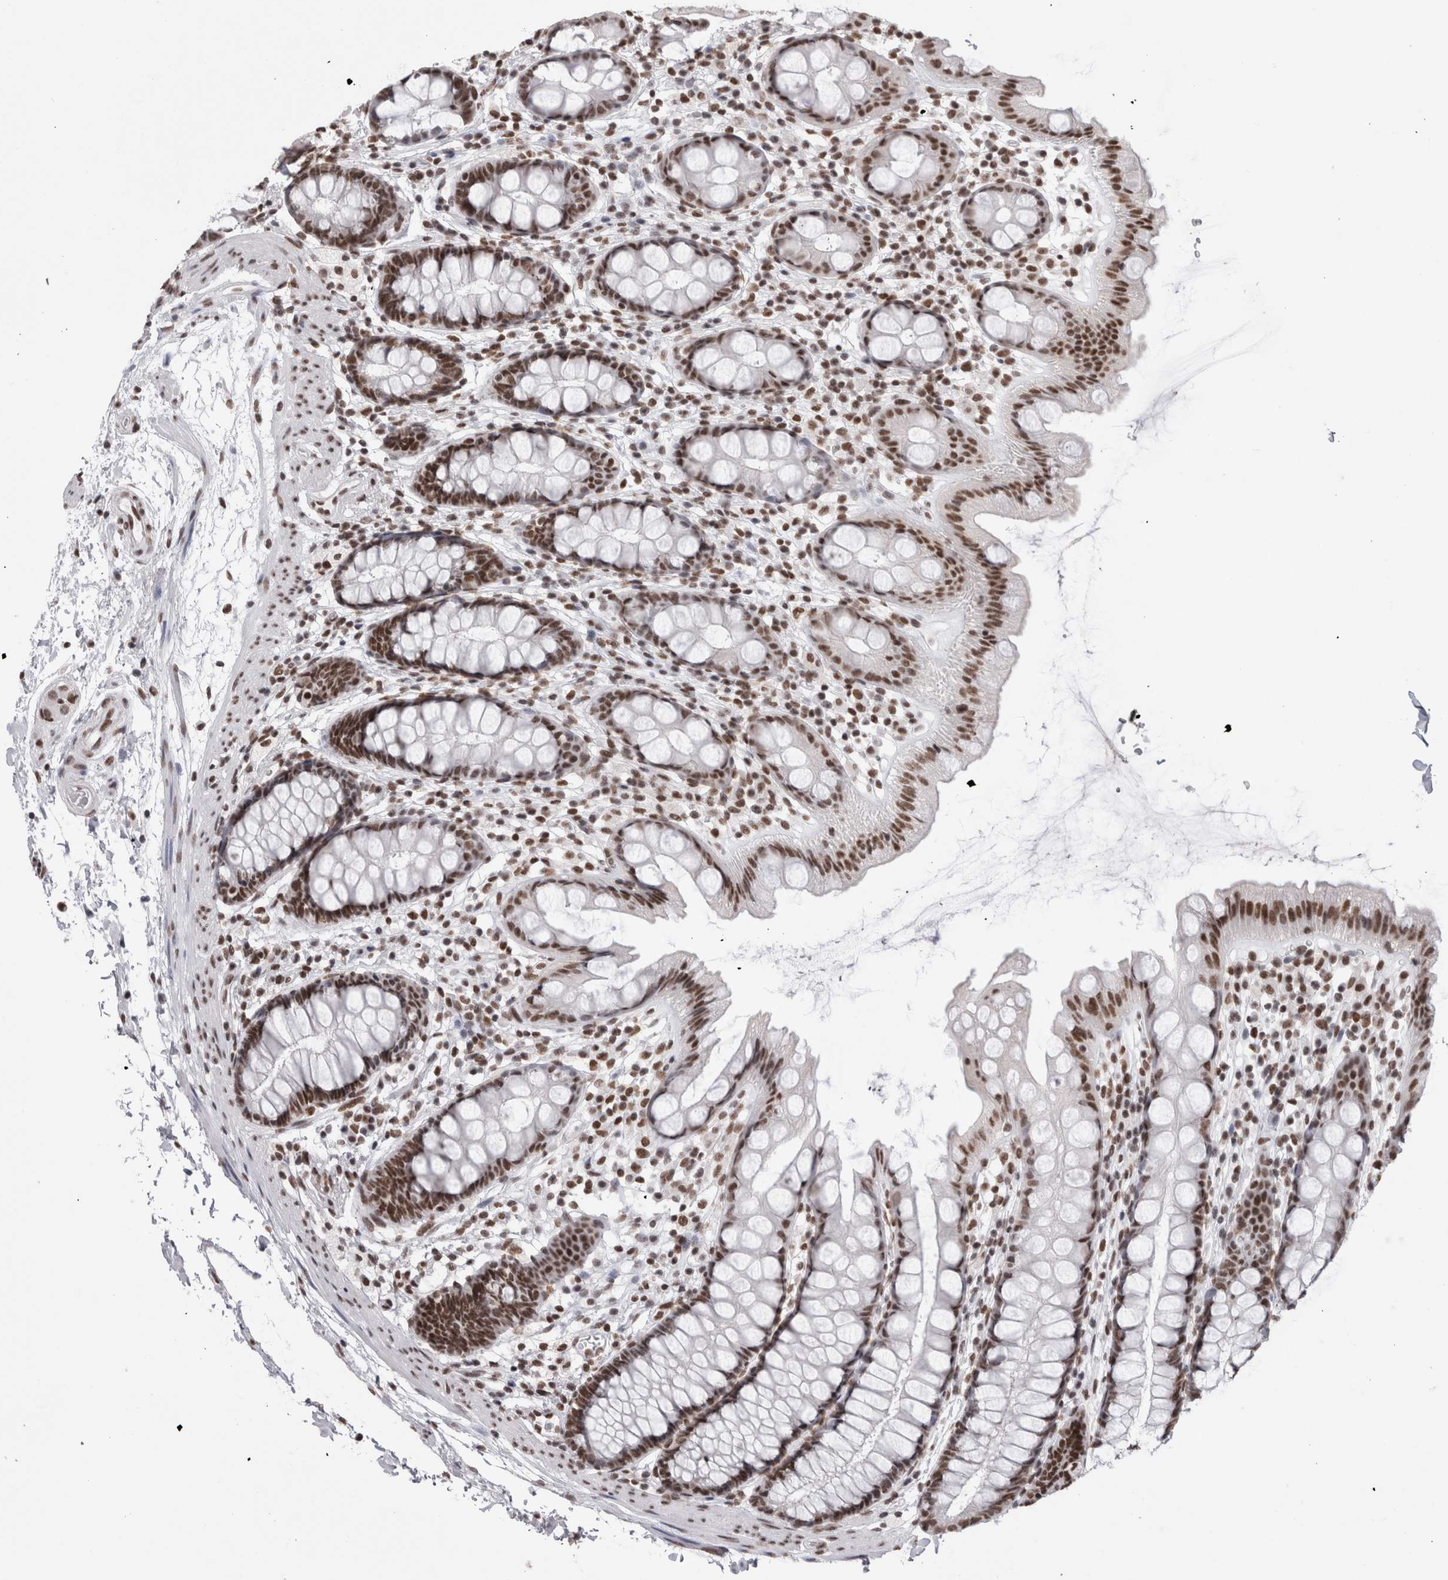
{"staining": {"intensity": "strong", "quantity": ">75%", "location": "nuclear"}, "tissue": "rectum", "cell_type": "Glandular cells", "image_type": "normal", "snomed": [{"axis": "morphology", "description": "Normal tissue, NOS"}, {"axis": "topography", "description": "Rectum"}], "caption": "Glandular cells reveal strong nuclear positivity in about >75% of cells in unremarkable rectum.", "gene": "SMC1A", "patient": {"sex": "female", "age": 65}}